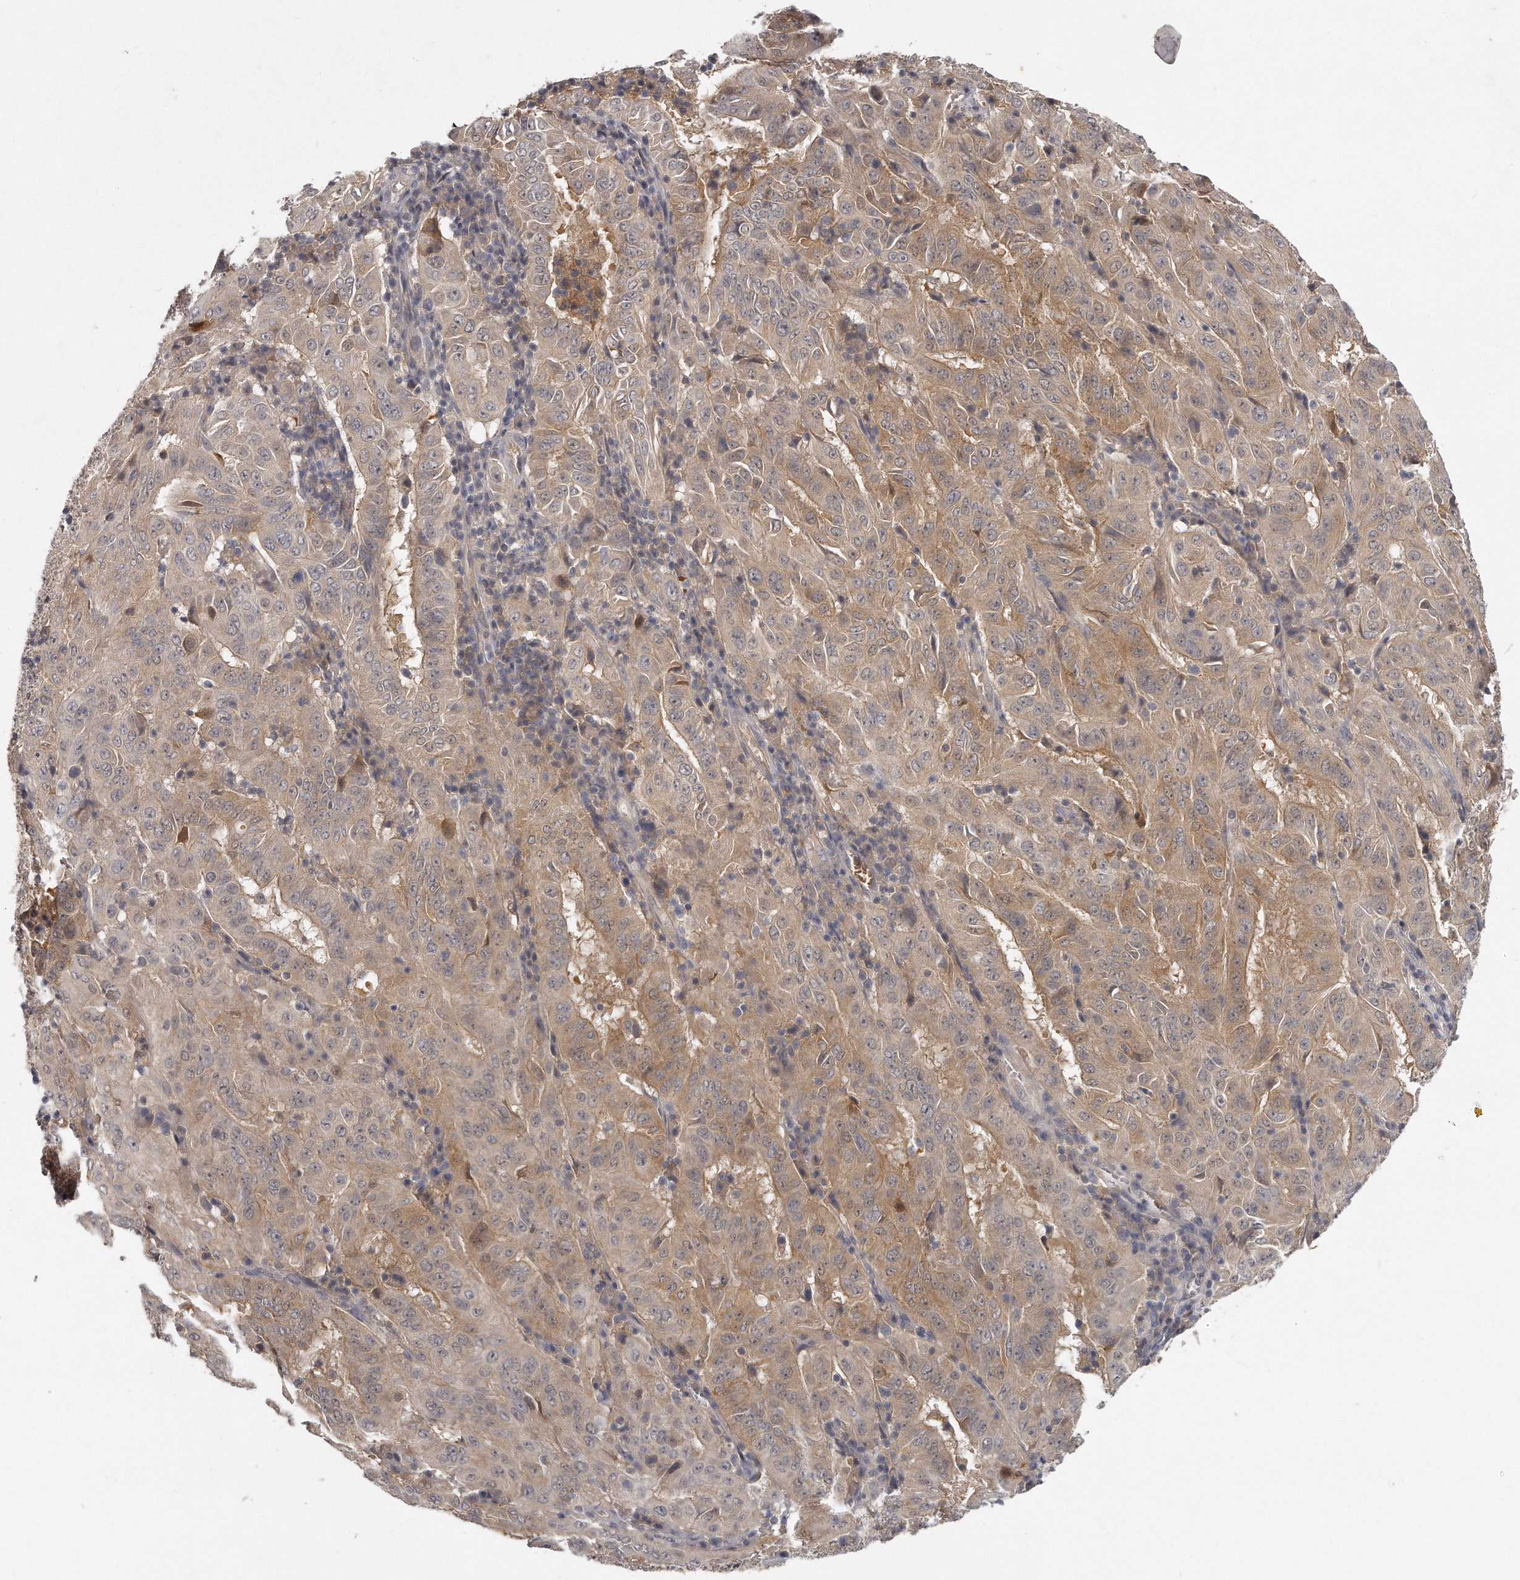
{"staining": {"intensity": "moderate", "quantity": "25%-75%", "location": "cytoplasmic/membranous"}, "tissue": "pancreatic cancer", "cell_type": "Tumor cells", "image_type": "cancer", "snomed": [{"axis": "morphology", "description": "Adenocarcinoma, NOS"}, {"axis": "topography", "description": "Pancreas"}], "caption": "High-magnification brightfield microscopy of pancreatic adenocarcinoma stained with DAB (3,3'-diaminobenzidine) (brown) and counterstained with hematoxylin (blue). tumor cells exhibit moderate cytoplasmic/membranous expression is identified in about25%-75% of cells.", "gene": "GGCT", "patient": {"sex": "male", "age": 63}}